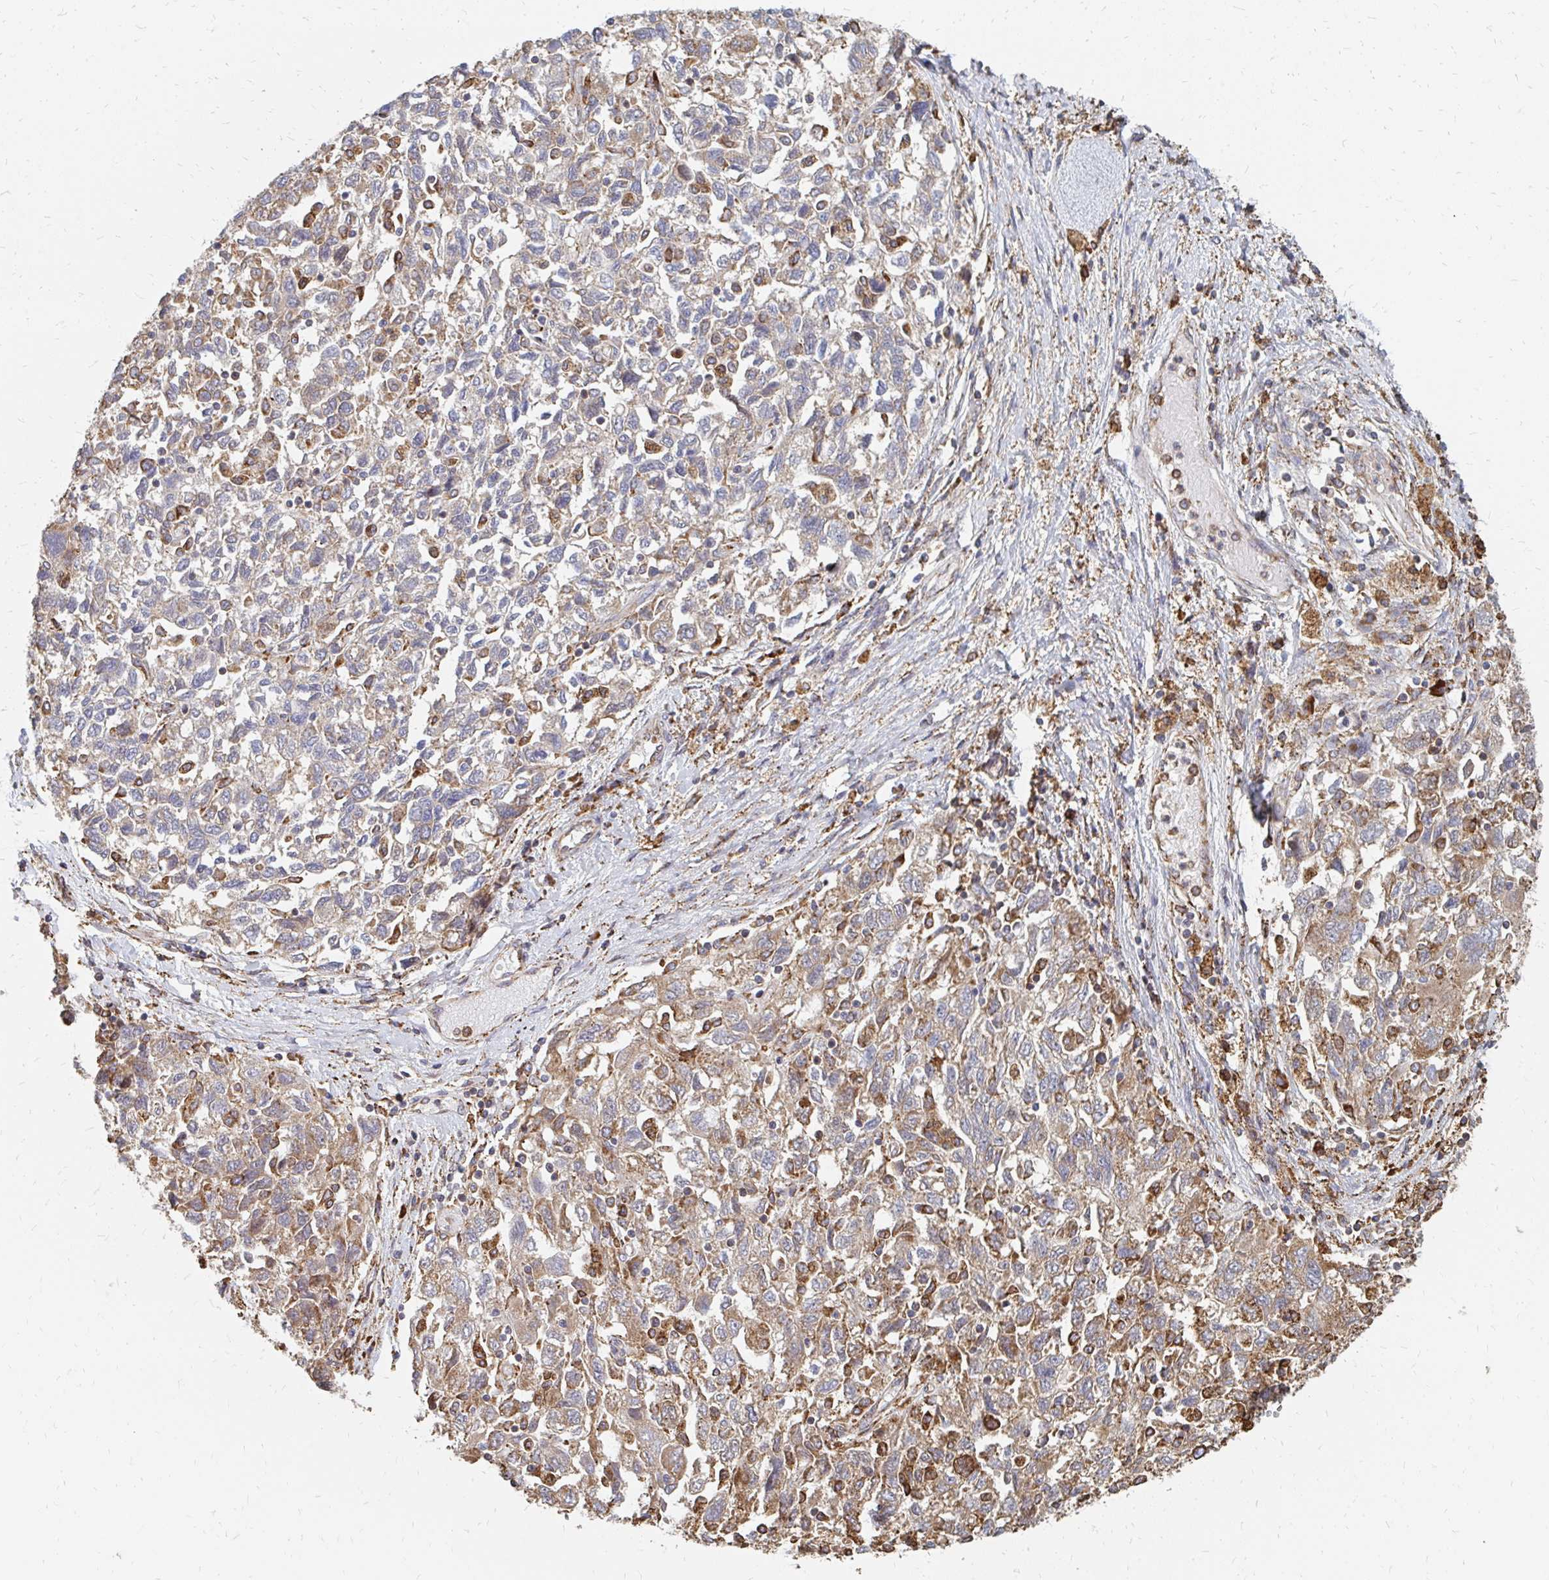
{"staining": {"intensity": "weak", "quantity": "25%-75%", "location": "cytoplasmic/membranous"}, "tissue": "ovarian cancer", "cell_type": "Tumor cells", "image_type": "cancer", "snomed": [{"axis": "morphology", "description": "Carcinoma, NOS"}, {"axis": "morphology", "description": "Cystadenocarcinoma, serous, NOS"}, {"axis": "topography", "description": "Ovary"}], "caption": "Immunohistochemistry image of neoplastic tissue: human serous cystadenocarcinoma (ovarian) stained using immunohistochemistry exhibits low levels of weak protein expression localized specifically in the cytoplasmic/membranous of tumor cells, appearing as a cytoplasmic/membranous brown color.", "gene": "PPP1R13L", "patient": {"sex": "female", "age": 69}}